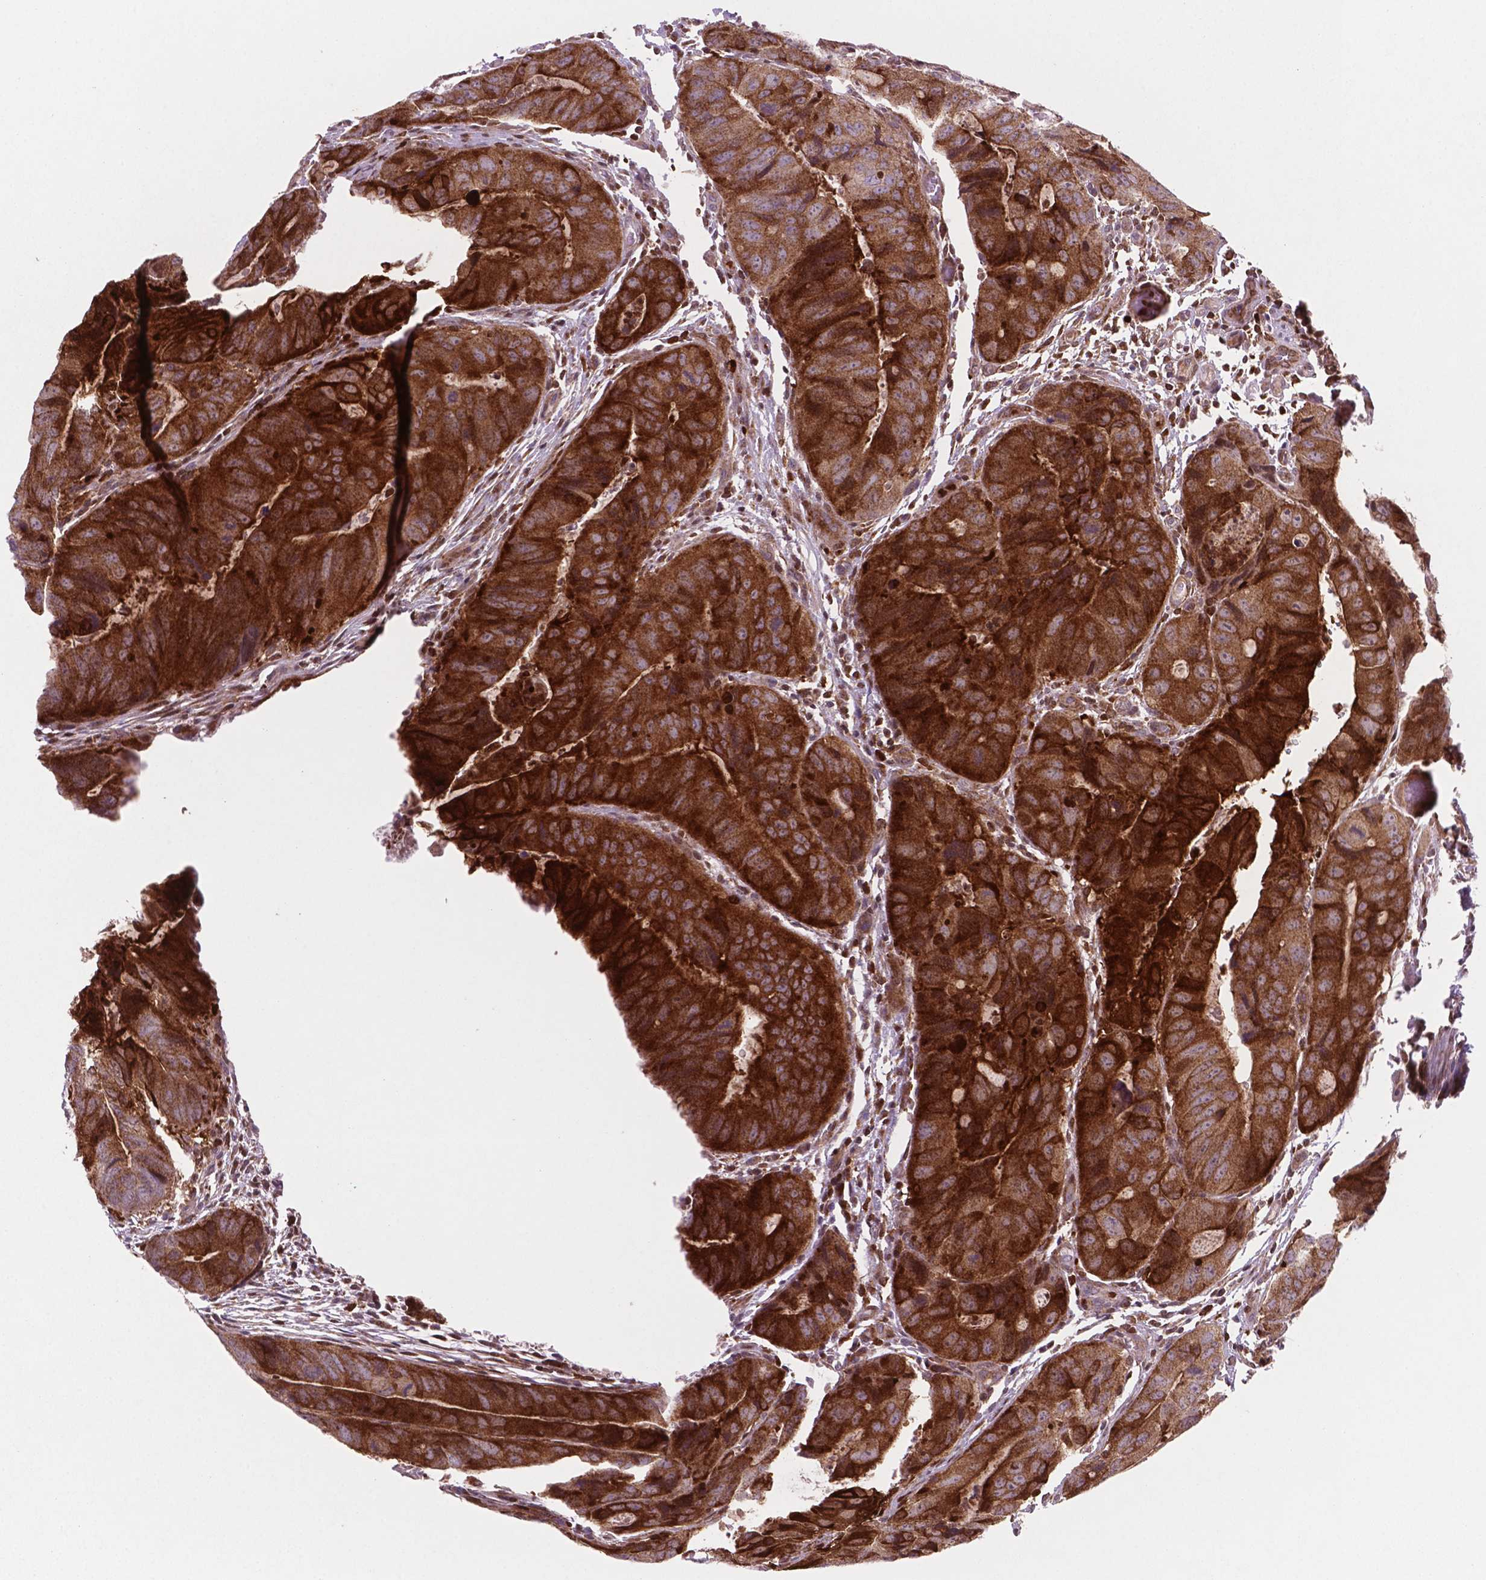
{"staining": {"intensity": "strong", "quantity": ">75%", "location": "cytoplasmic/membranous"}, "tissue": "colorectal cancer", "cell_type": "Tumor cells", "image_type": "cancer", "snomed": [{"axis": "morphology", "description": "Adenocarcinoma, NOS"}, {"axis": "topography", "description": "Colon"}], "caption": "Immunohistochemistry of colorectal adenocarcinoma exhibits high levels of strong cytoplasmic/membranous expression in approximately >75% of tumor cells. (DAB (3,3'-diaminobenzidine) = brown stain, brightfield microscopy at high magnification).", "gene": "LDHA", "patient": {"sex": "male", "age": 79}}